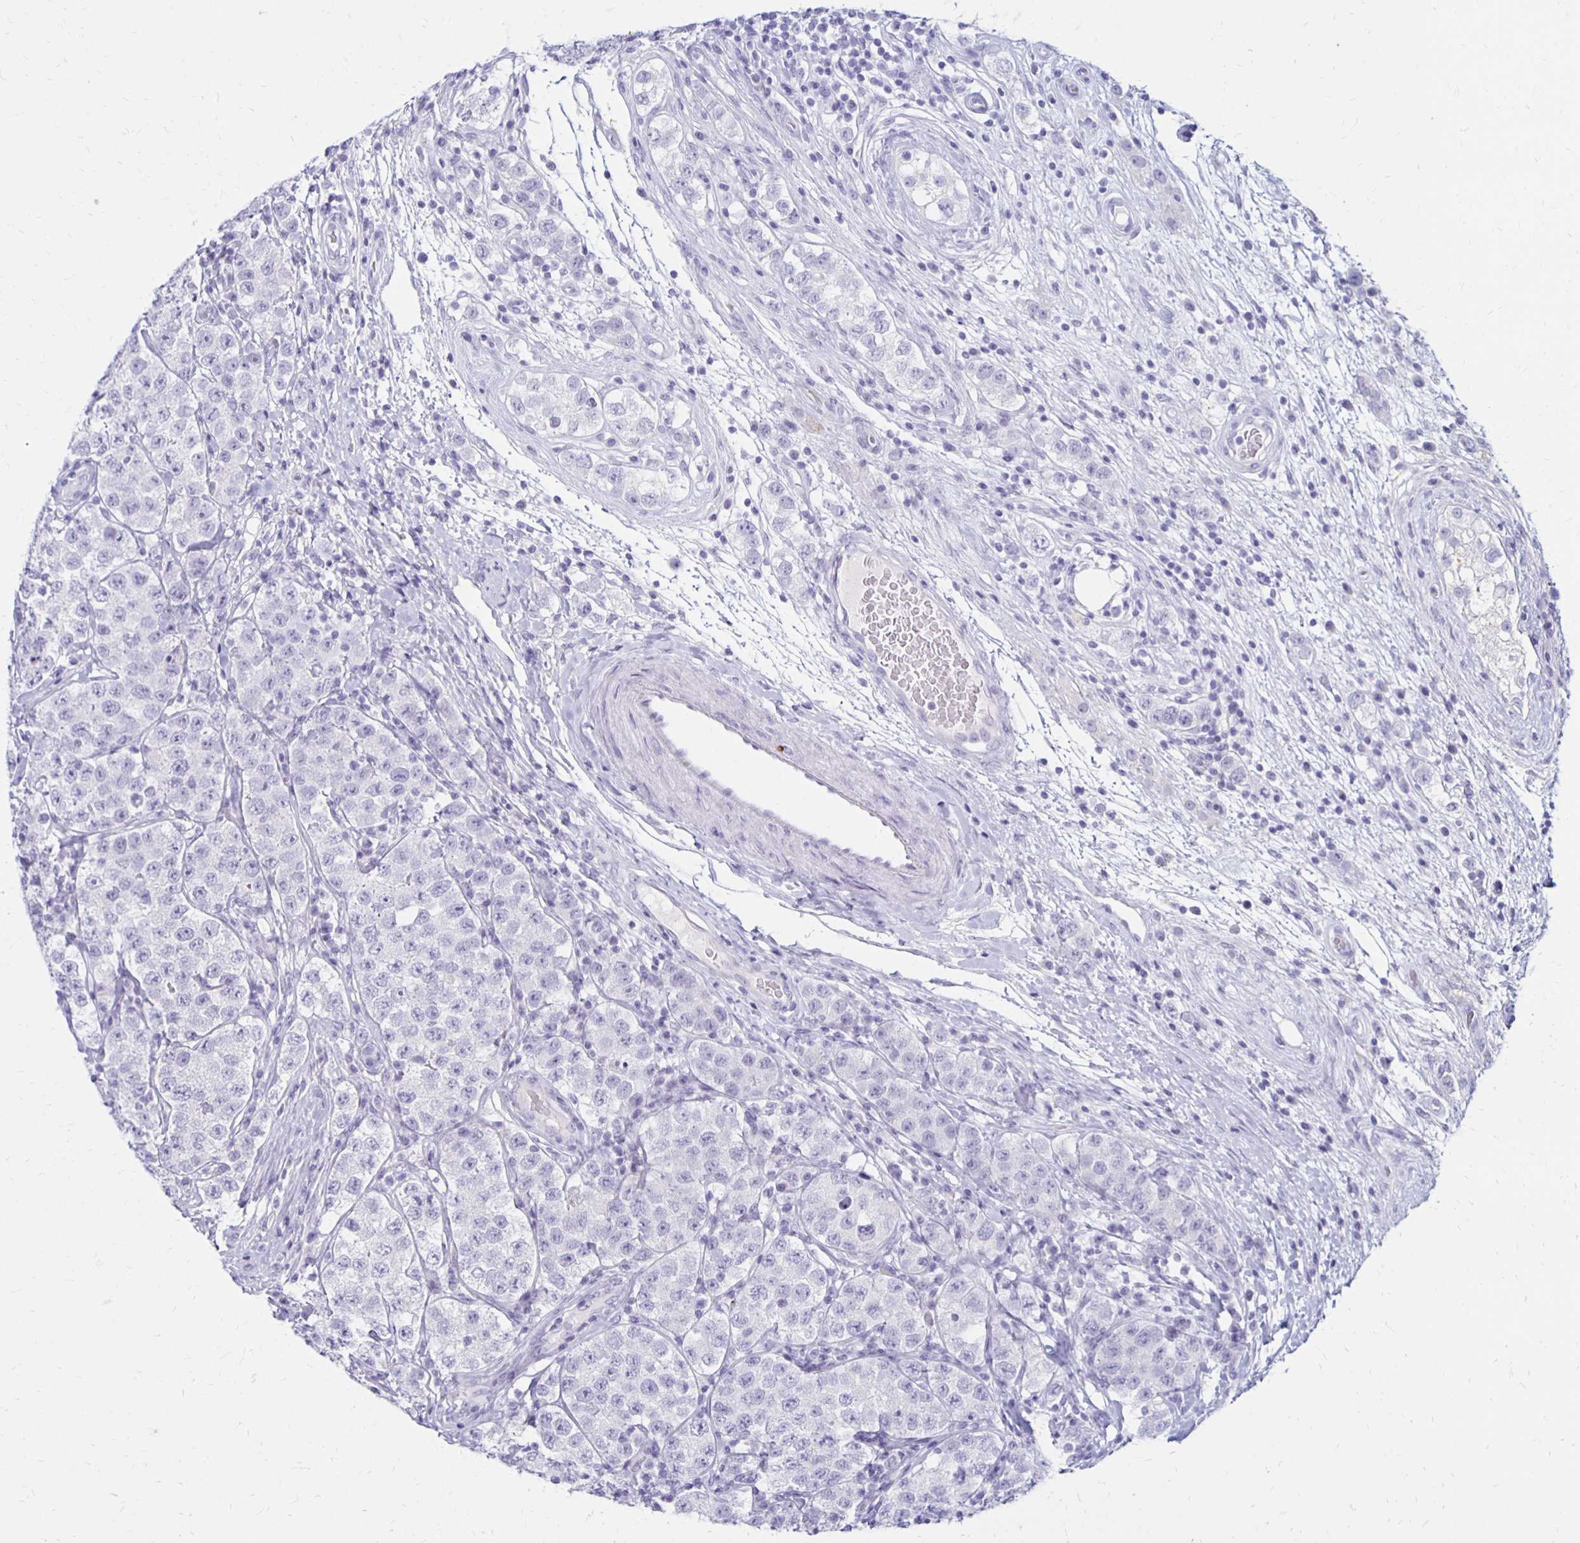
{"staining": {"intensity": "negative", "quantity": "none", "location": "none"}, "tissue": "testis cancer", "cell_type": "Tumor cells", "image_type": "cancer", "snomed": [{"axis": "morphology", "description": "Seminoma, NOS"}, {"axis": "topography", "description": "Testis"}], "caption": "Tumor cells are negative for brown protein staining in testis cancer. (DAB (3,3'-diaminobenzidine) IHC, high magnification).", "gene": "RYR1", "patient": {"sex": "male", "age": 34}}